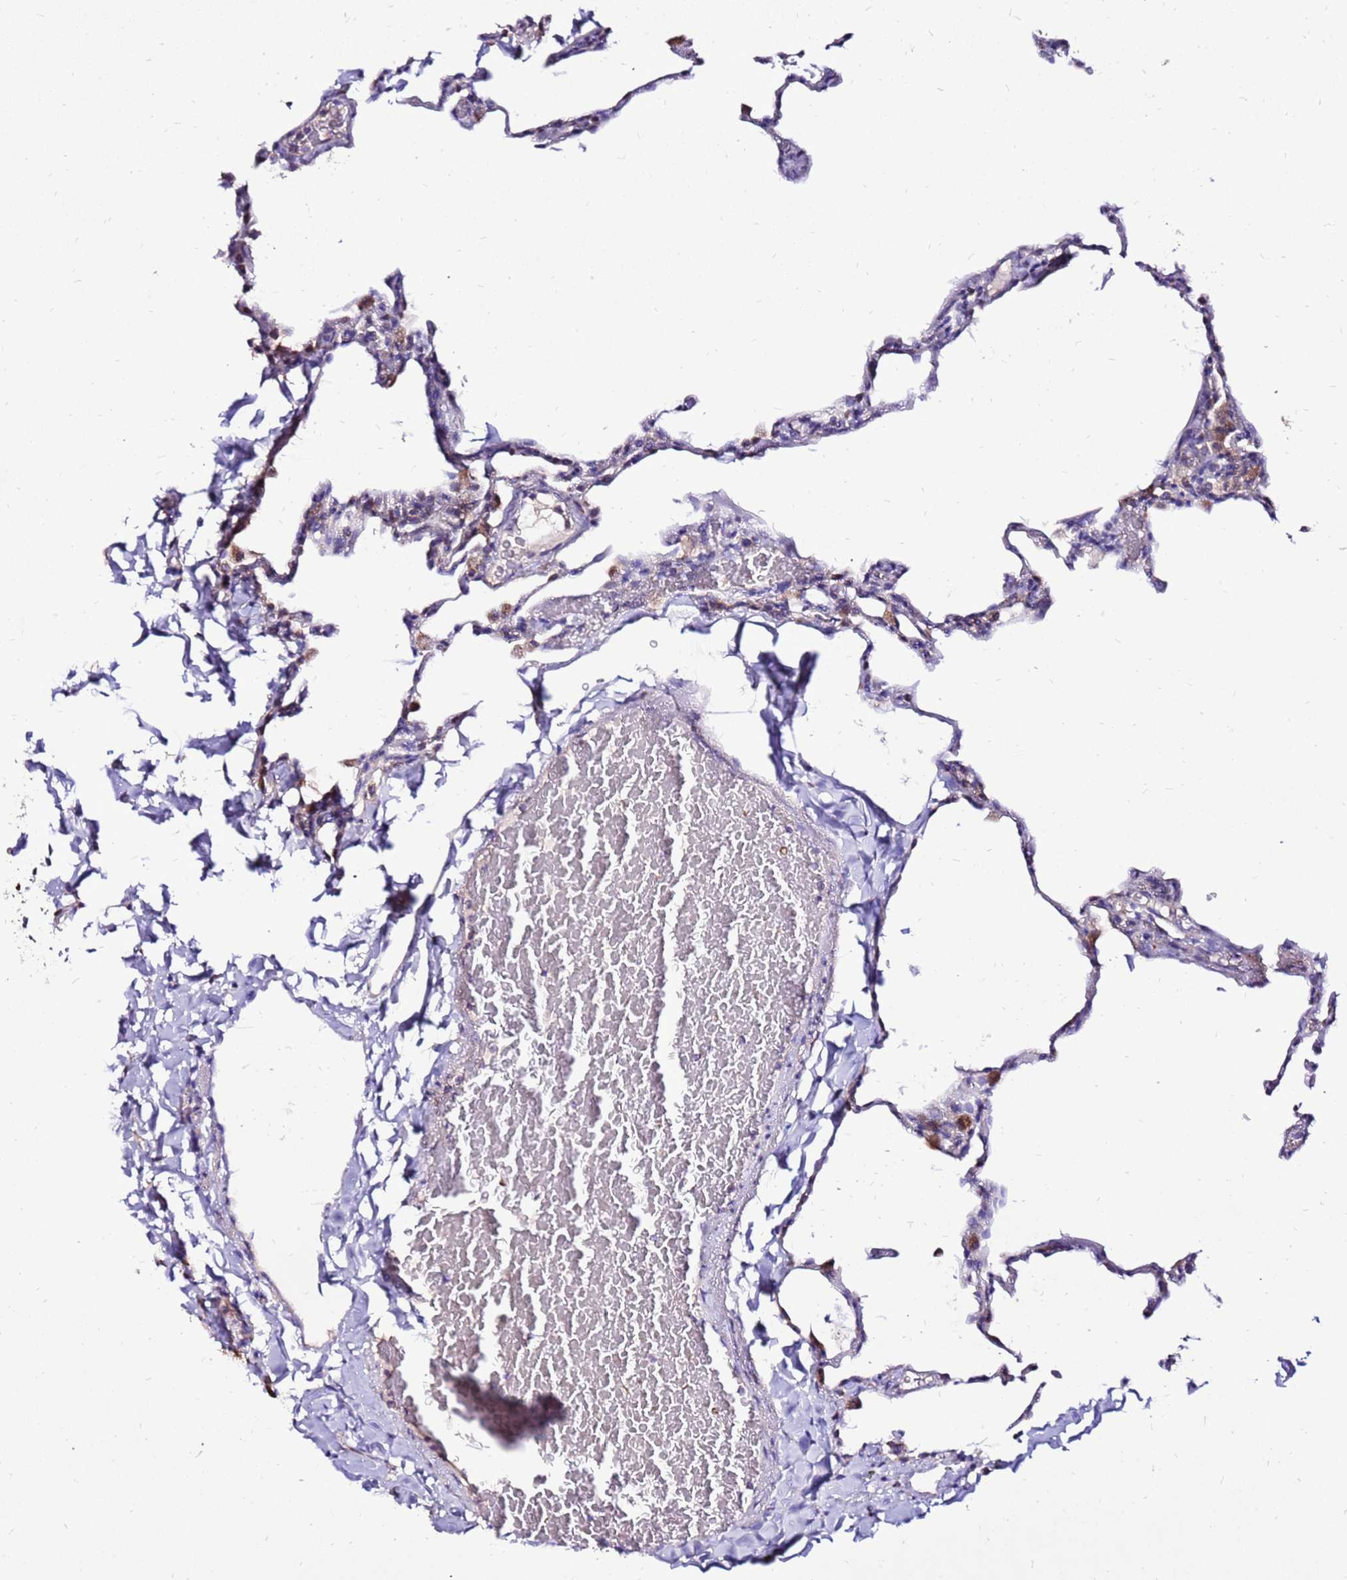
{"staining": {"intensity": "weak", "quantity": "<25%", "location": "cytoplasmic/membranous"}, "tissue": "lung", "cell_type": "Alveolar cells", "image_type": "normal", "snomed": [{"axis": "morphology", "description": "Normal tissue, NOS"}, {"axis": "topography", "description": "Lung"}], "caption": "A photomicrograph of lung stained for a protein reveals no brown staining in alveolar cells. (Stains: DAB (3,3'-diaminobenzidine) immunohistochemistry (IHC) with hematoxylin counter stain, Microscopy: brightfield microscopy at high magnification).", "gene": "SPSB3", "patient": {"sex": "male", "age": 20}}